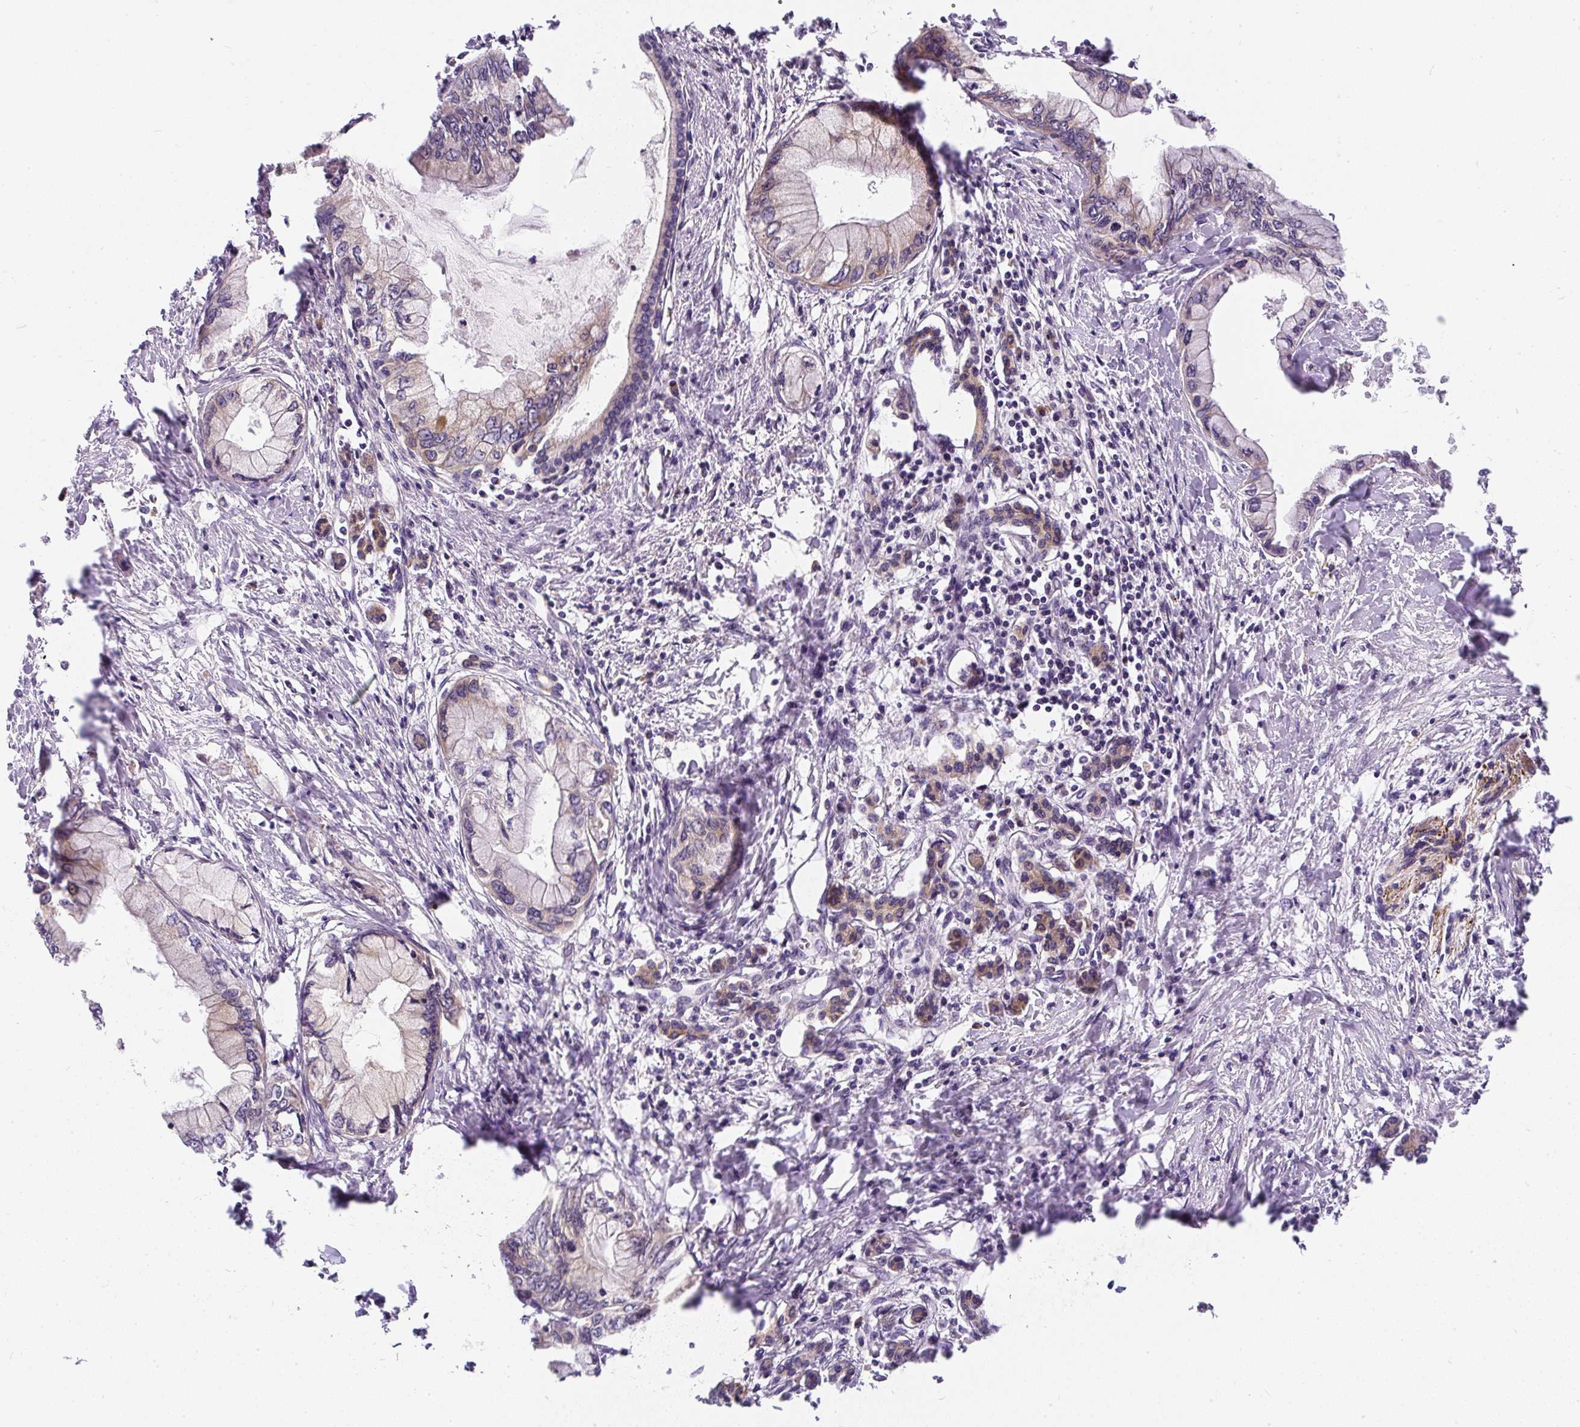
{"staining": {"intensity": "weak", "quantity": "<25%", "location": "cytoplasmic/membranous"}, "tissue": "pancreatic cancer", "cell_type": "Tumor cells", "image_type": "cancer", "snomed": [{"axis": "morphology", "description": "Adenocarcinoma, NOS"}, {"axis": "topography", "description": "Pancreas"}], "caption": "The micrograph shows no staining of tumor cells in pancreatic cancer (adenocarcinoma).", "gene": "CYP20A1", "patient": {"sex": "male", "age": 48}}